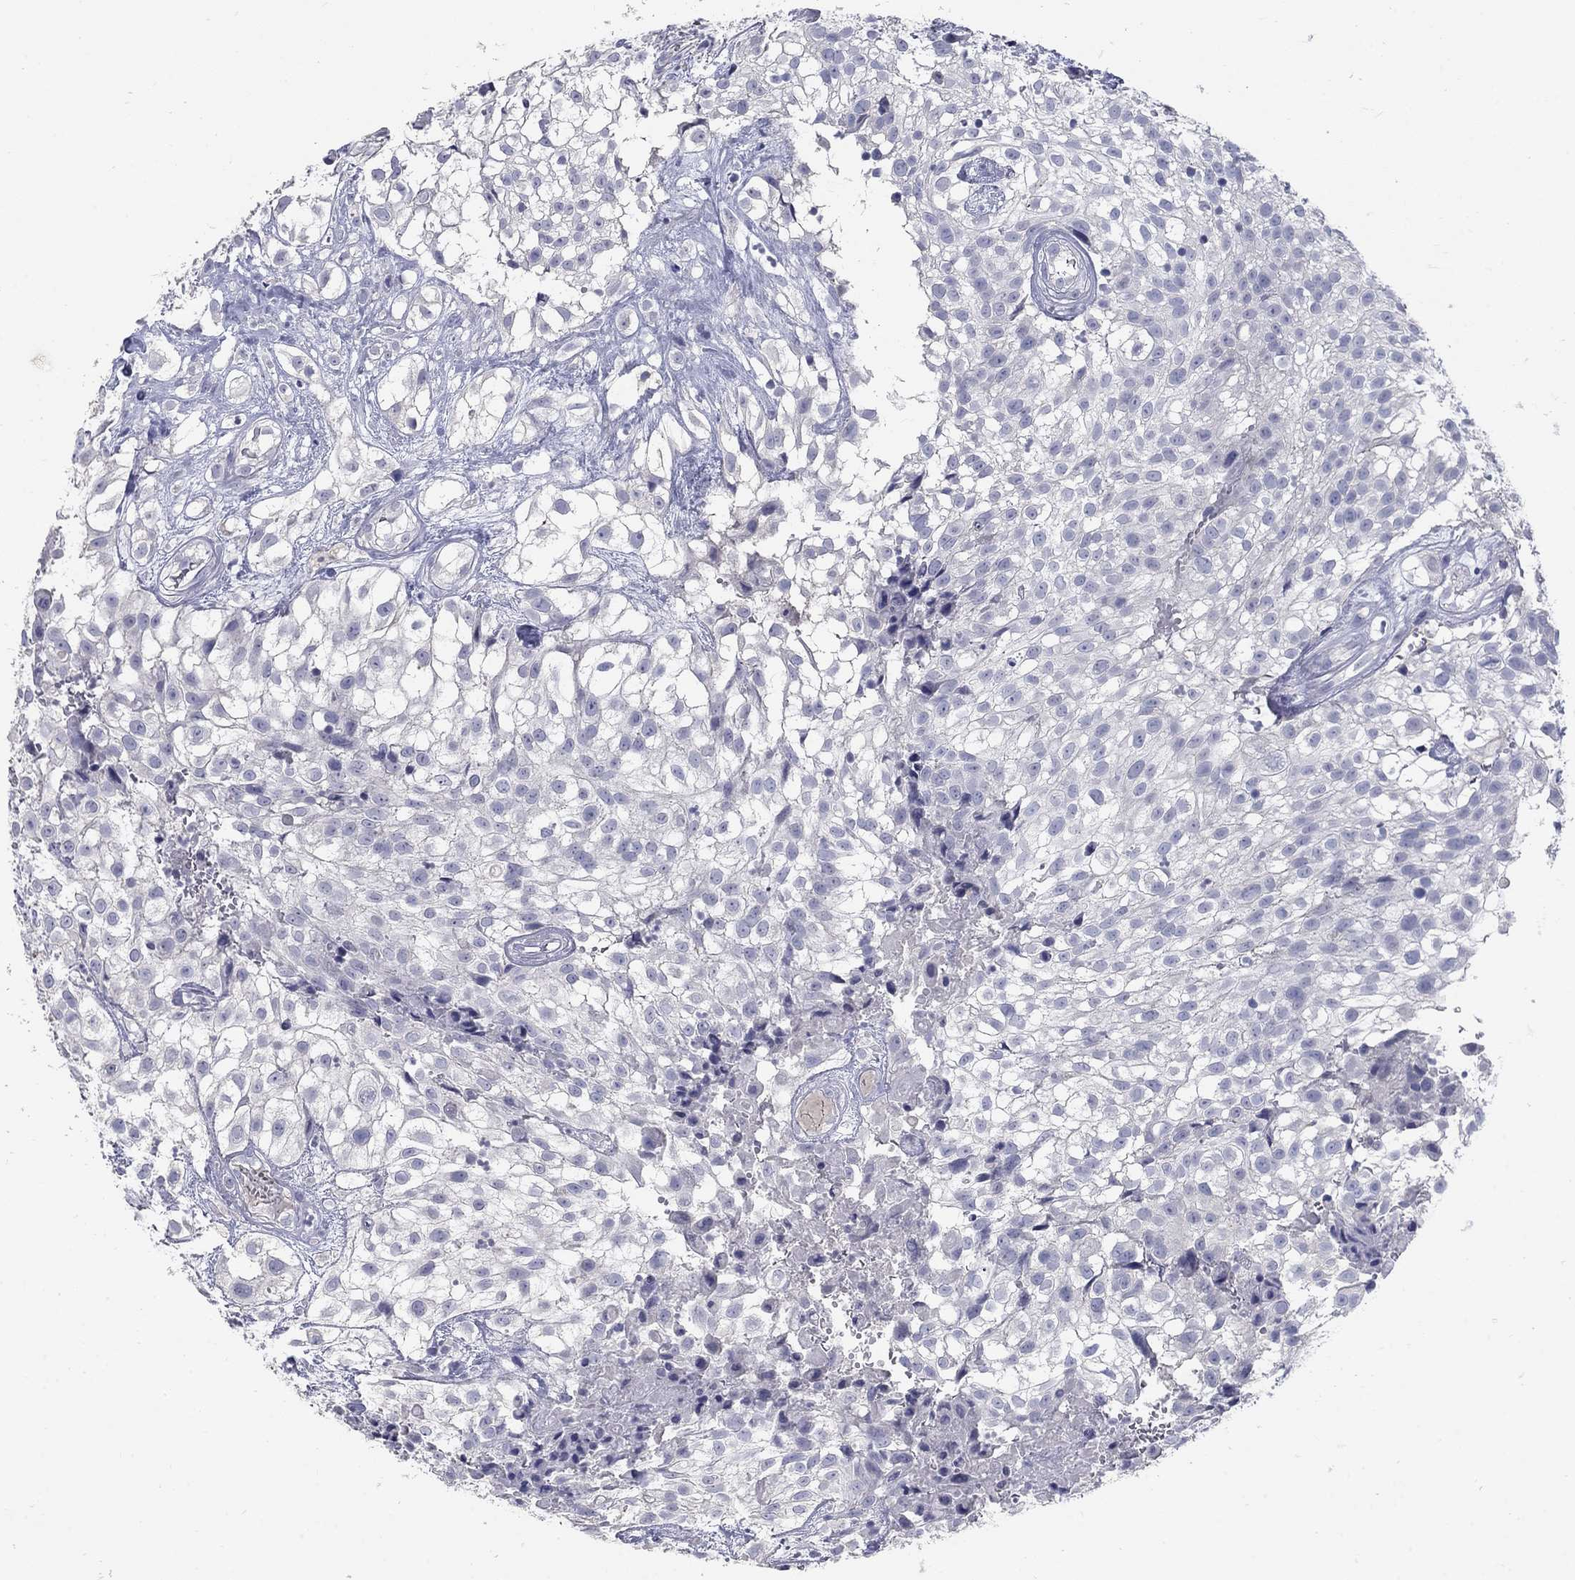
{"staining": {"intensity": "negative", "quantity": "none", "location": "none"}, "tissue": "urothelial cancer", "cell_type": "Tumor cells", "image_type": "cancer", "snomed": [{"axis": "morphology", "description": "Urothelial carcinoma, High grade"}, {"axis": "topography", "description": "Urinary bladder"}], "caption": "IHC photomicrograph of human urothelial cancer stained for a protein (brown), which shows no positivity in tumor cells.", "gene": "PTH1R", "patient": {"sex": "male", "age": 56}}